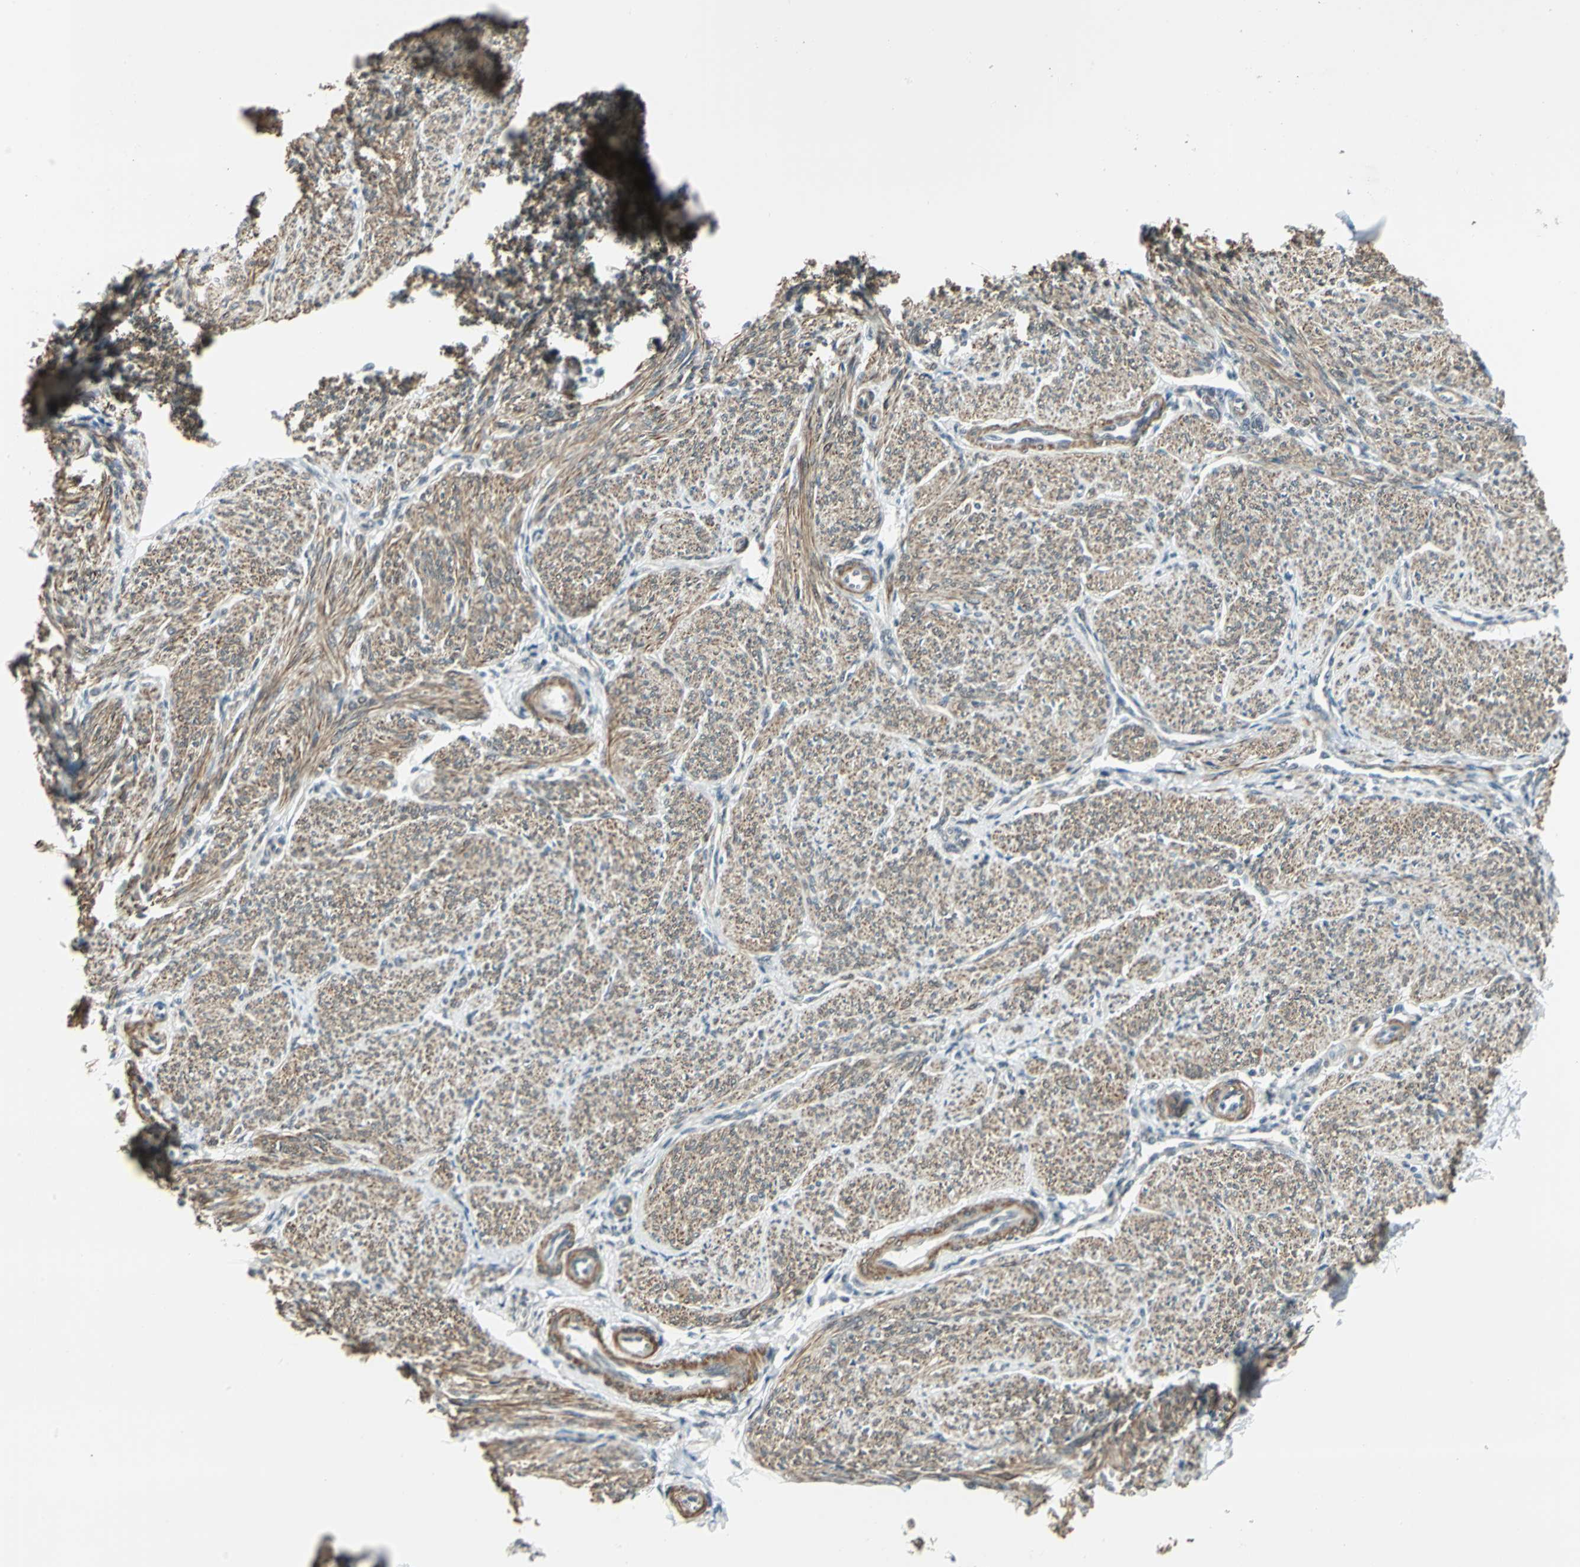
{"staining": {"intensity": "strong", "quantity": ">75%", "location": "cytoplasmic/membranous"}, "tissue": "smooth muscle", "cell_type": "Smooth muscle cells", "image_type": "normal", "snomed": [{"axis": "morphology", "description": "Normal tissue, NOS"}, {"axis": "topography", "description": "Smooth muscle"}], "caption": "Strong cytoplasmic/membranous protein positivity is identified in about >75% of smooth muscle cells in smooth muscle. (DAB (3,3'-diaminobenzidine) IHC with brightfield microscopy, high magnification).", "gene": "MTA1", "patient": {"sex": "female", "age": 65}}